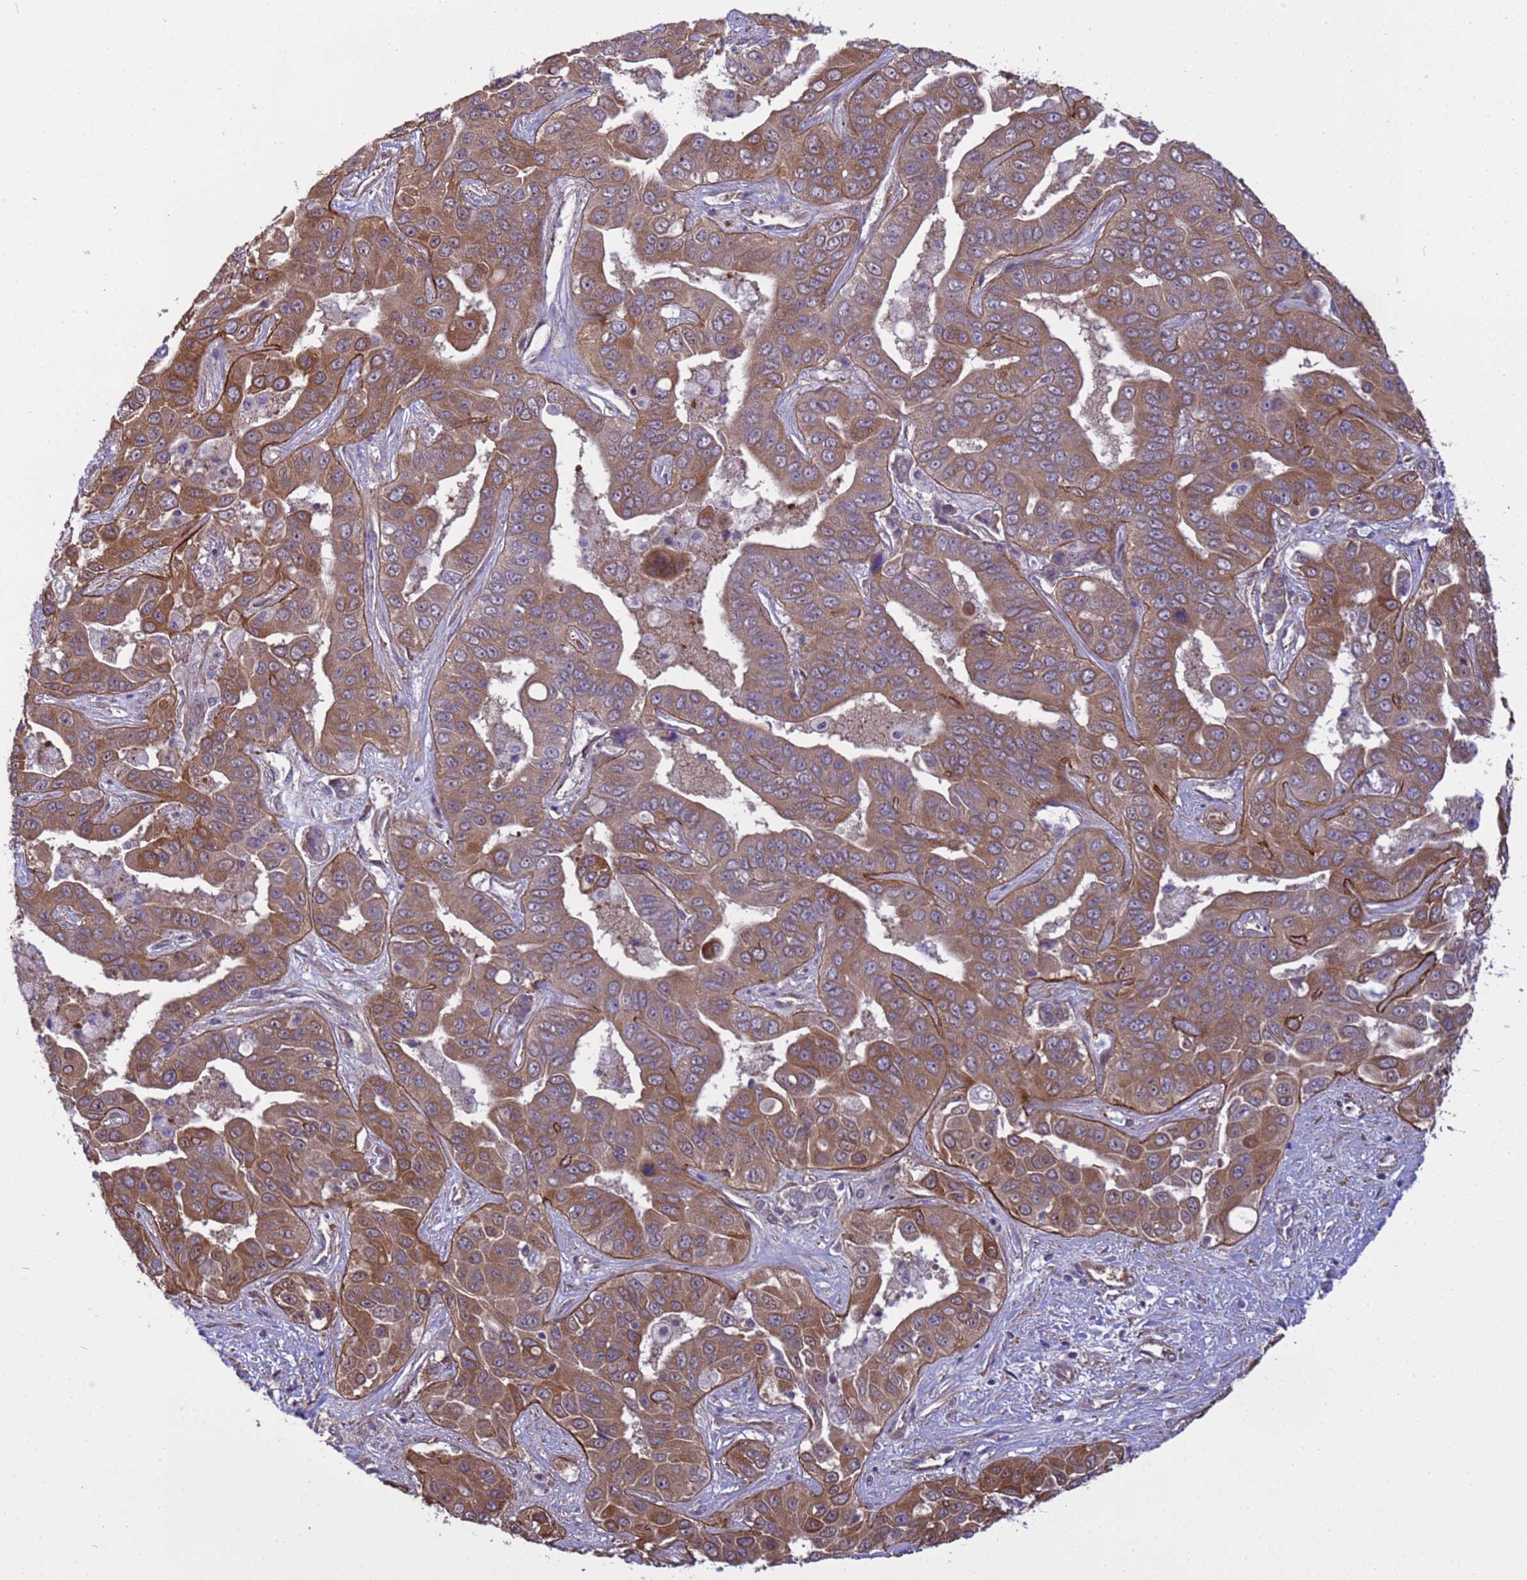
{"staining": {"intensity": "moderate", "quantity": ">75%", "location": "cytoplasmic/membranous"}, "tissue": "liver cancer", "cell_type": "Tumor cells", "image_type": "cancer", "snomed": [{"axis": "morphology", "description": "Cholangiocarcinoma"}, {"axis": "topography", "description": "Liver"}], "caption": "Liver cholangiocarcinoma stained with immunohistochemistry (IHC) displays moderate cytoplasmic/membranous staining in about >75% of tumor cells.", "gene": "ITGB4", "patient": {"sex": "female", "age": 52}}